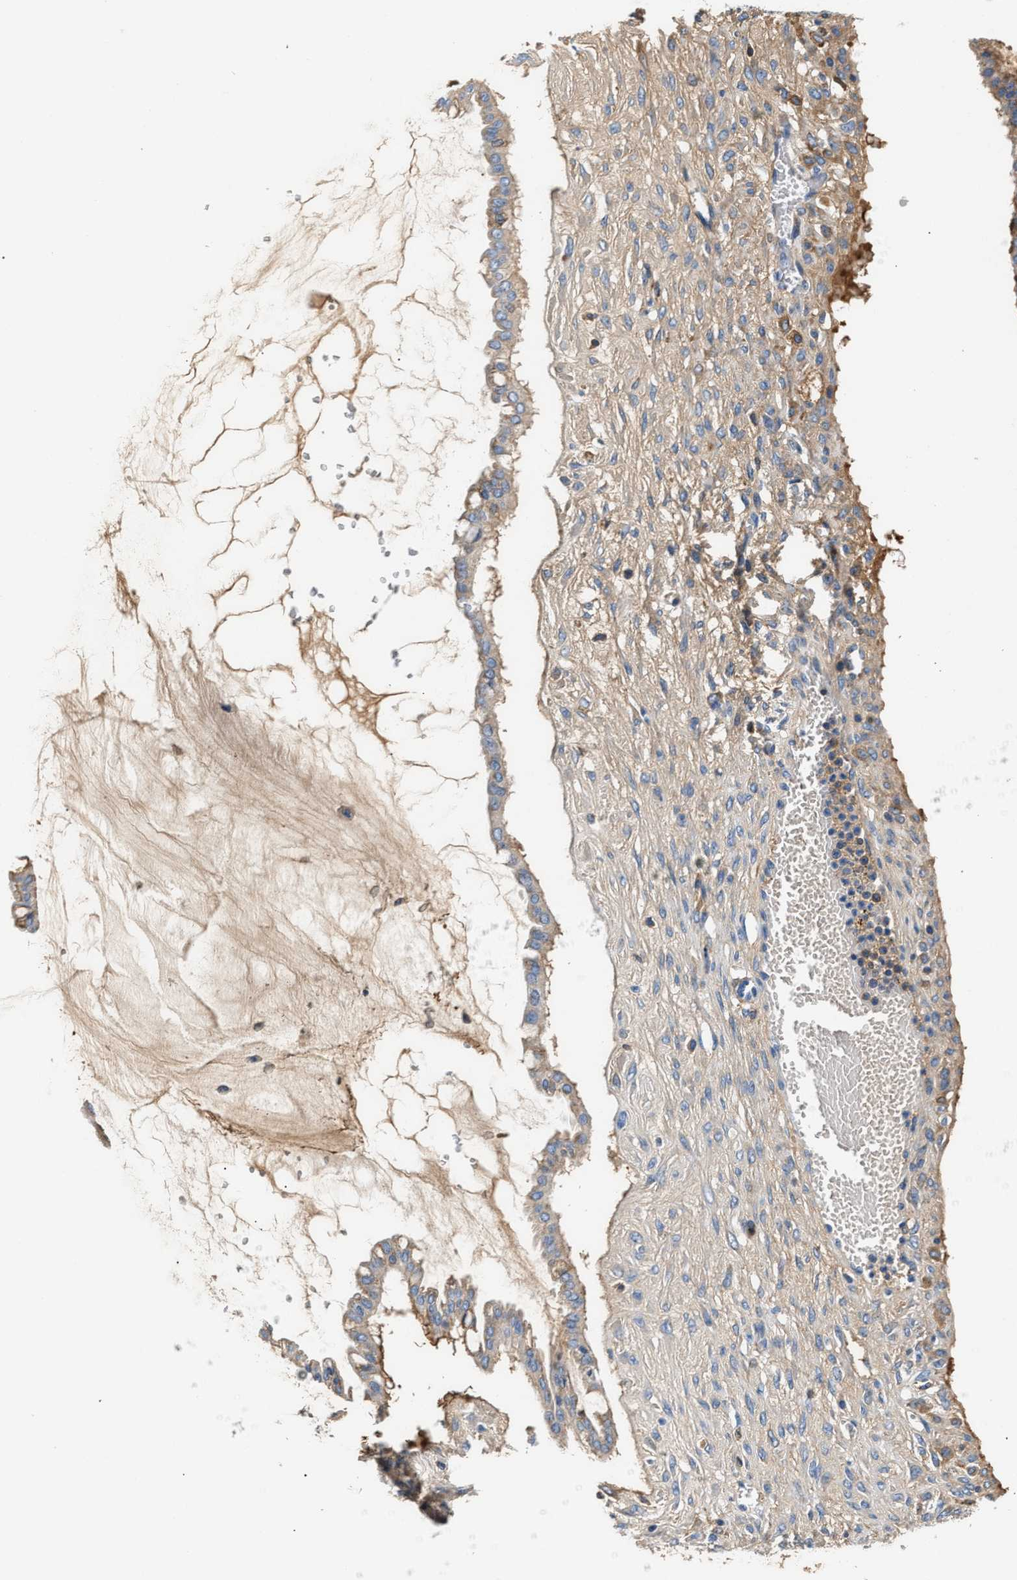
{"staining": {"intensity": "moderate", "quantity": ">75%", "location": "cytoplasmic/membranous"}, "tissue": "ovarian cancer", "cell_type": "Tumor cells", "image_type": "cancer", "snomed": [{"axis": "morphology", "description": "Cystadenocarcinoma, mucinous, NOS"}, {"axis": "topography", "description": "Ovary"}], "caption": "Ovarian mucinous cystadenocarcinoma stained with a brown dye exhibits moderate cytoplasmic/membranous positive staining in approximately >75% of tumor cells.", "gene": "TUT7", "patient": {"sex": "female", "age": 73}}